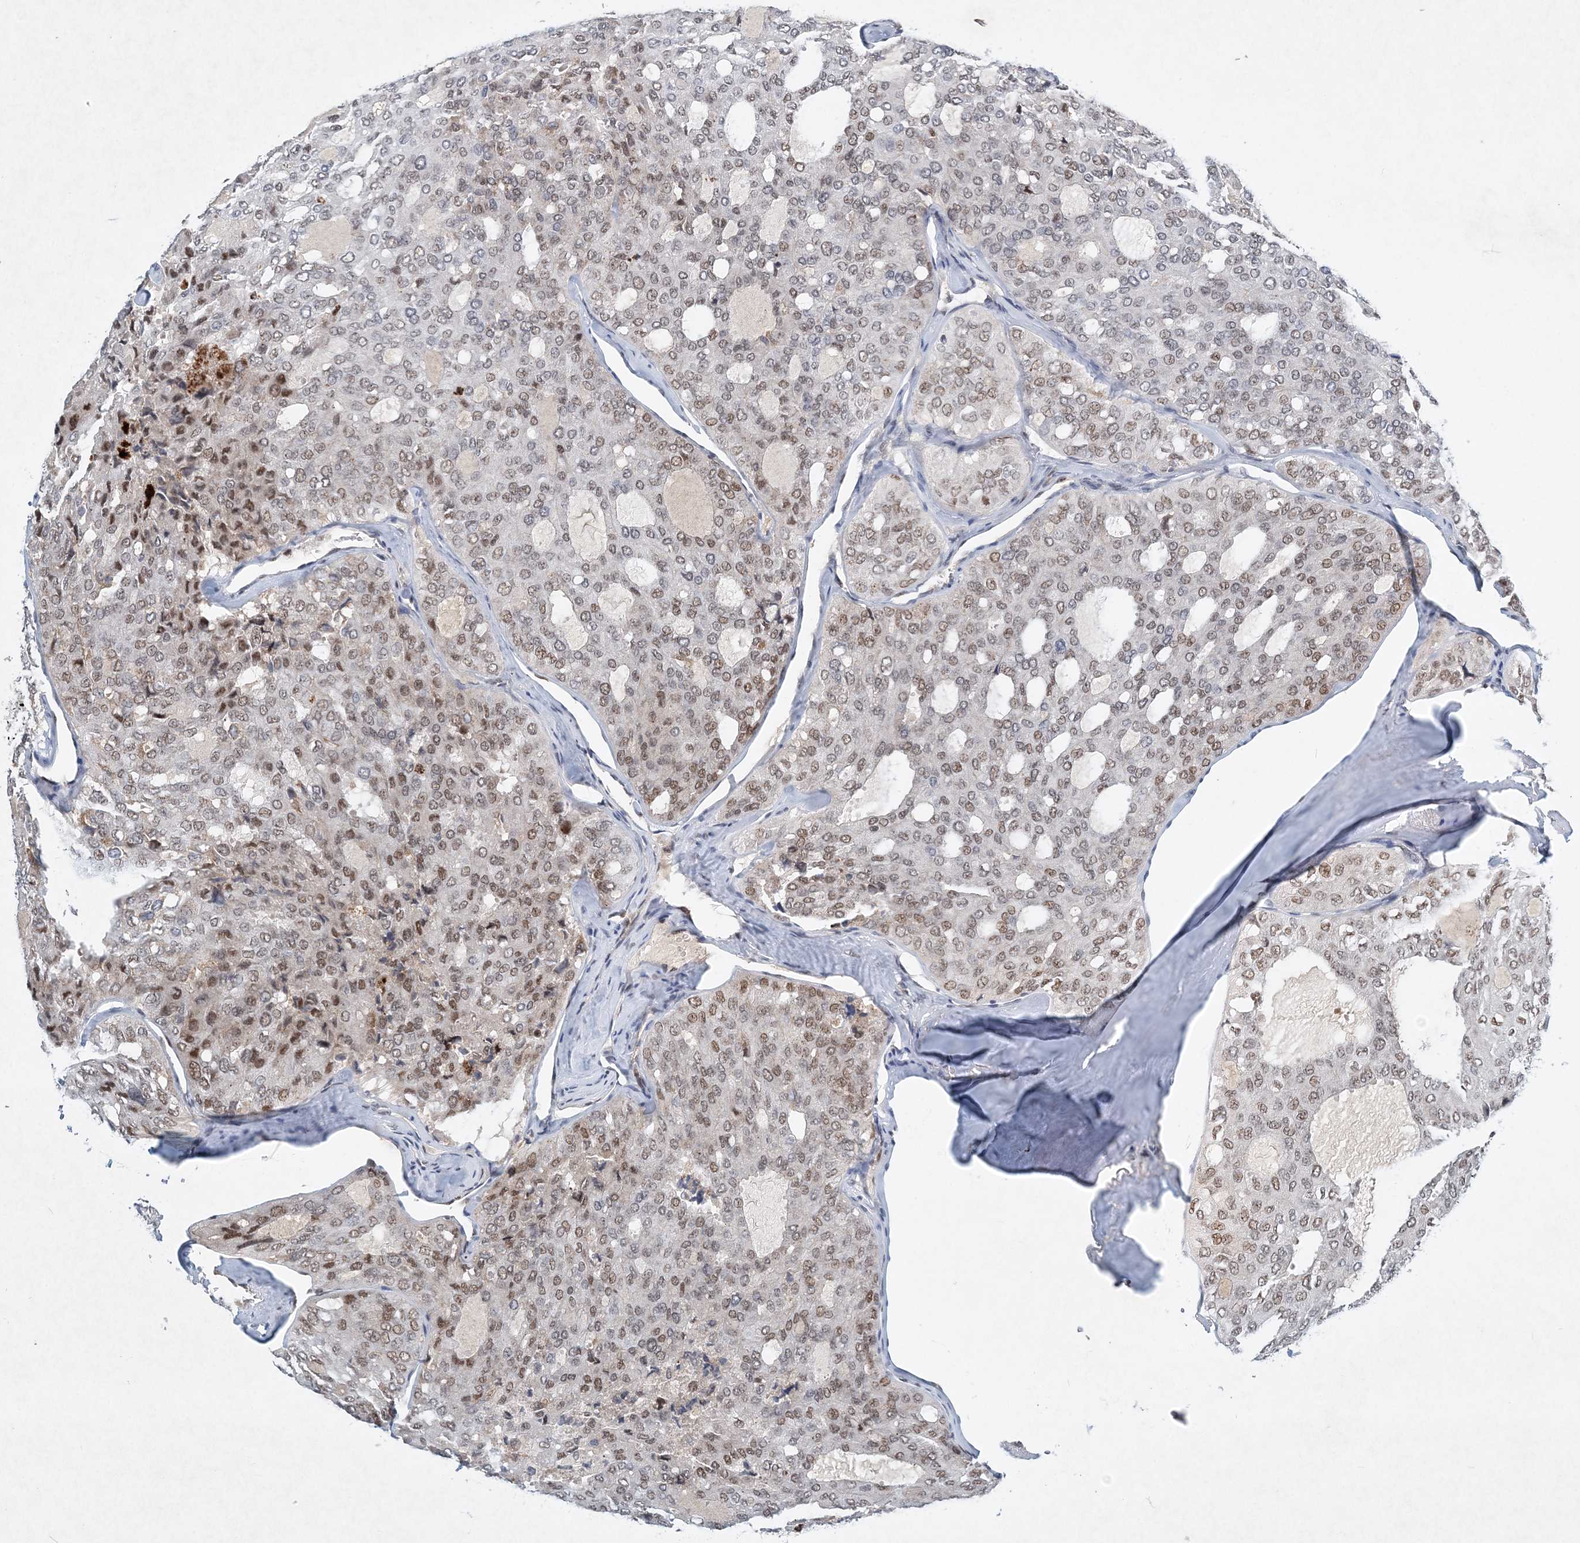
{"staining": {"intensity": "moderate", "quantity": "25%-75%", "location": "nuclear"}, "tissue": "thyroid cancer", "cell_type": "Tumor cells", "image_type": "cancer", "snomed": [{"axis": "morphology", "description": "Follicular adenoma carcinoma, NOS"}, {"axis": "topography", "description": "Thyroid gland"}], "caption": "Immunohistochemical staining of human thyroid cancer exhibits medium levels of moderate nuclear protein expression in about 25%-75% of tumor cells.", "gene": "KPNA4", "patient": {"sex": "male", "age": 75}}